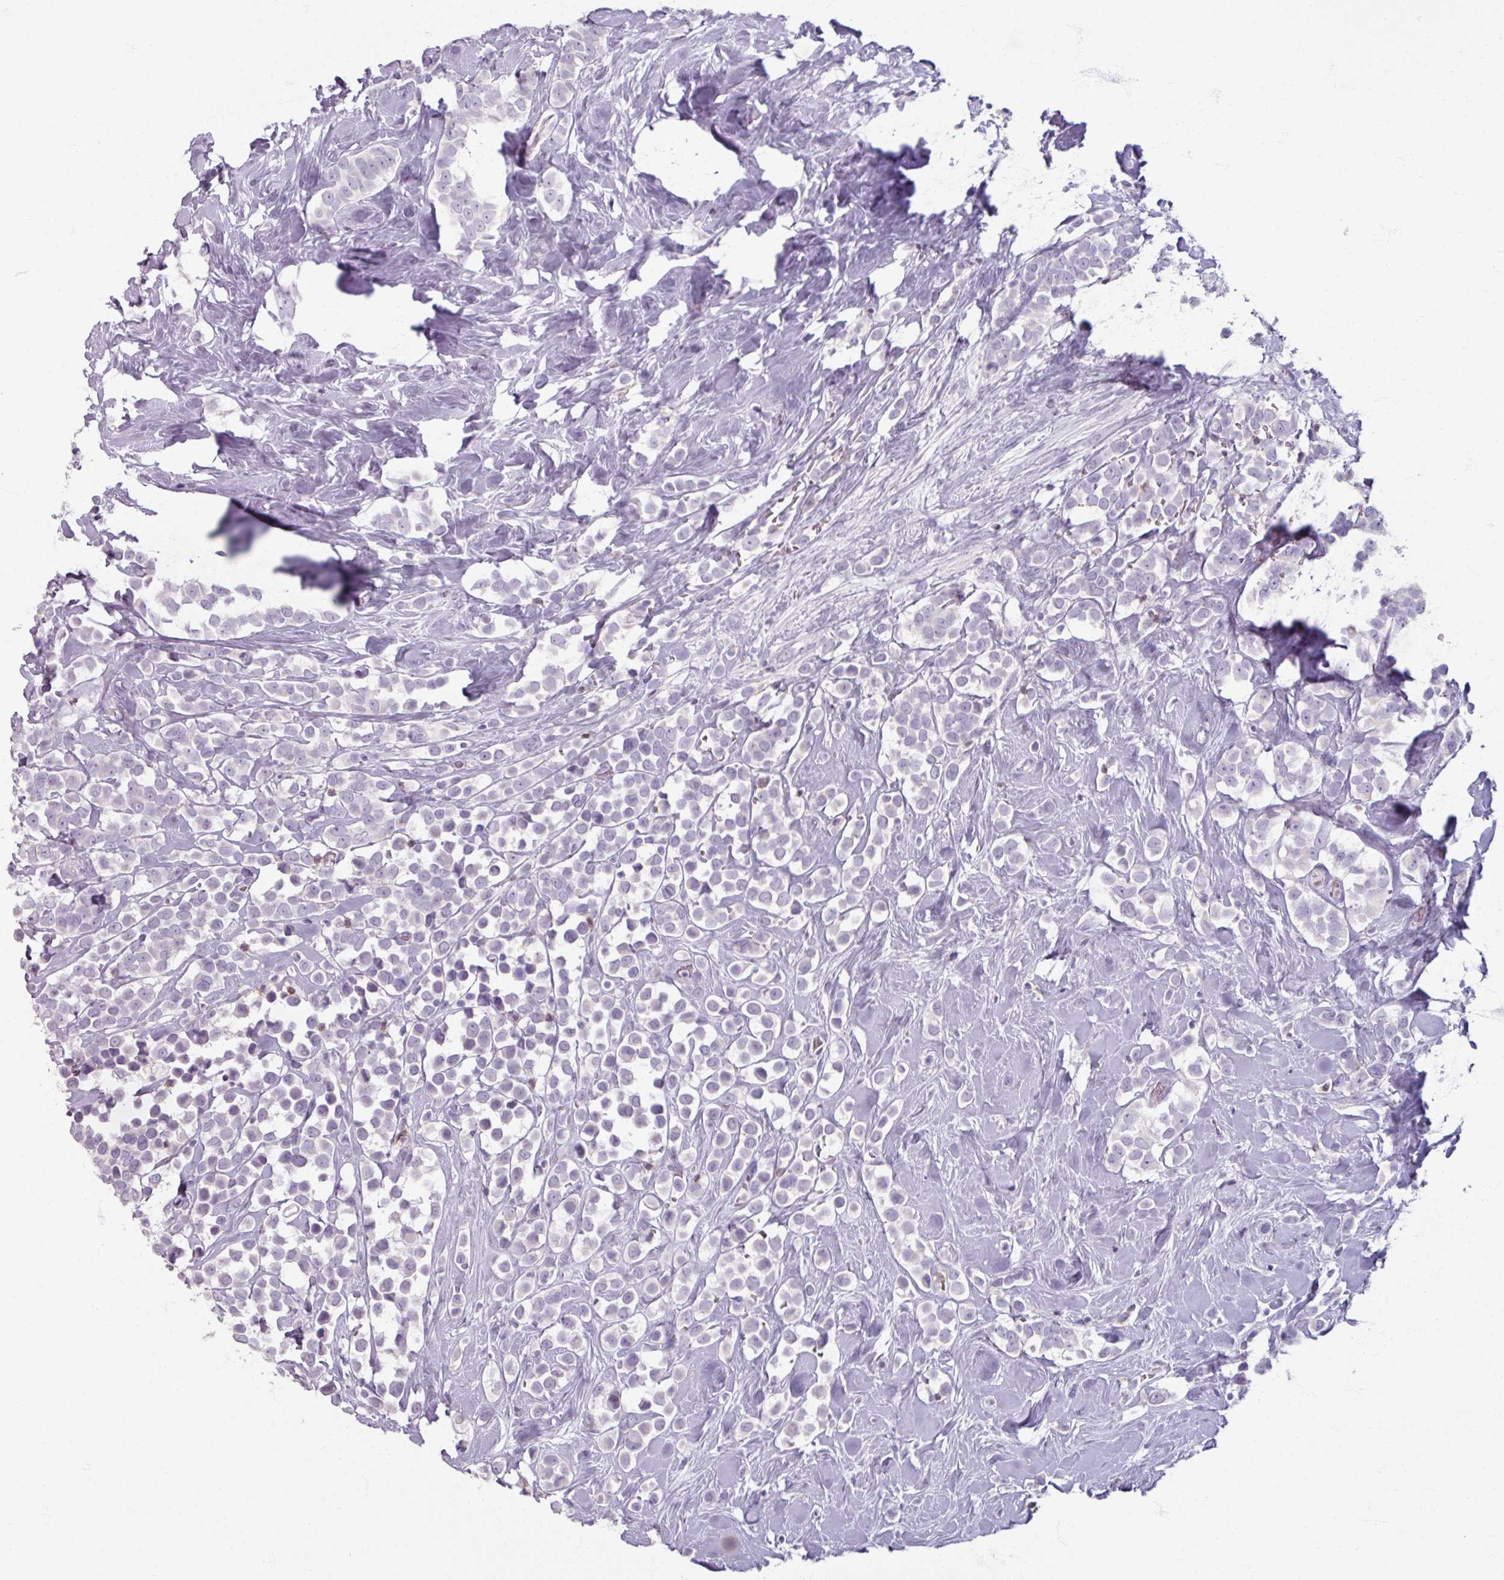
{"staining": {"intensity": "negative", "quantity": "none", "location": "none"}, "tissue": "breast cancer", "cell_type": "Tumor cells", "image_type": "cancer", "snomed": [{"axis": "morphology", "description": "Duct carcinoma"}, {"axis": "topography", "description": "Breast"}], "caption": "DAB (3,3'-diaminobenzidine) immunohistochemical staining of human breast cancer (infiltrating ductal carcinoma) reveals no significant expression in tumor cells. (DAB (3,3'-diaminobenzidine) immunohistochemistry visualized using brightfield microscopy, high magnification).", "gene": "PTPRC", "patient": {"sex": "female", "age": 80}}